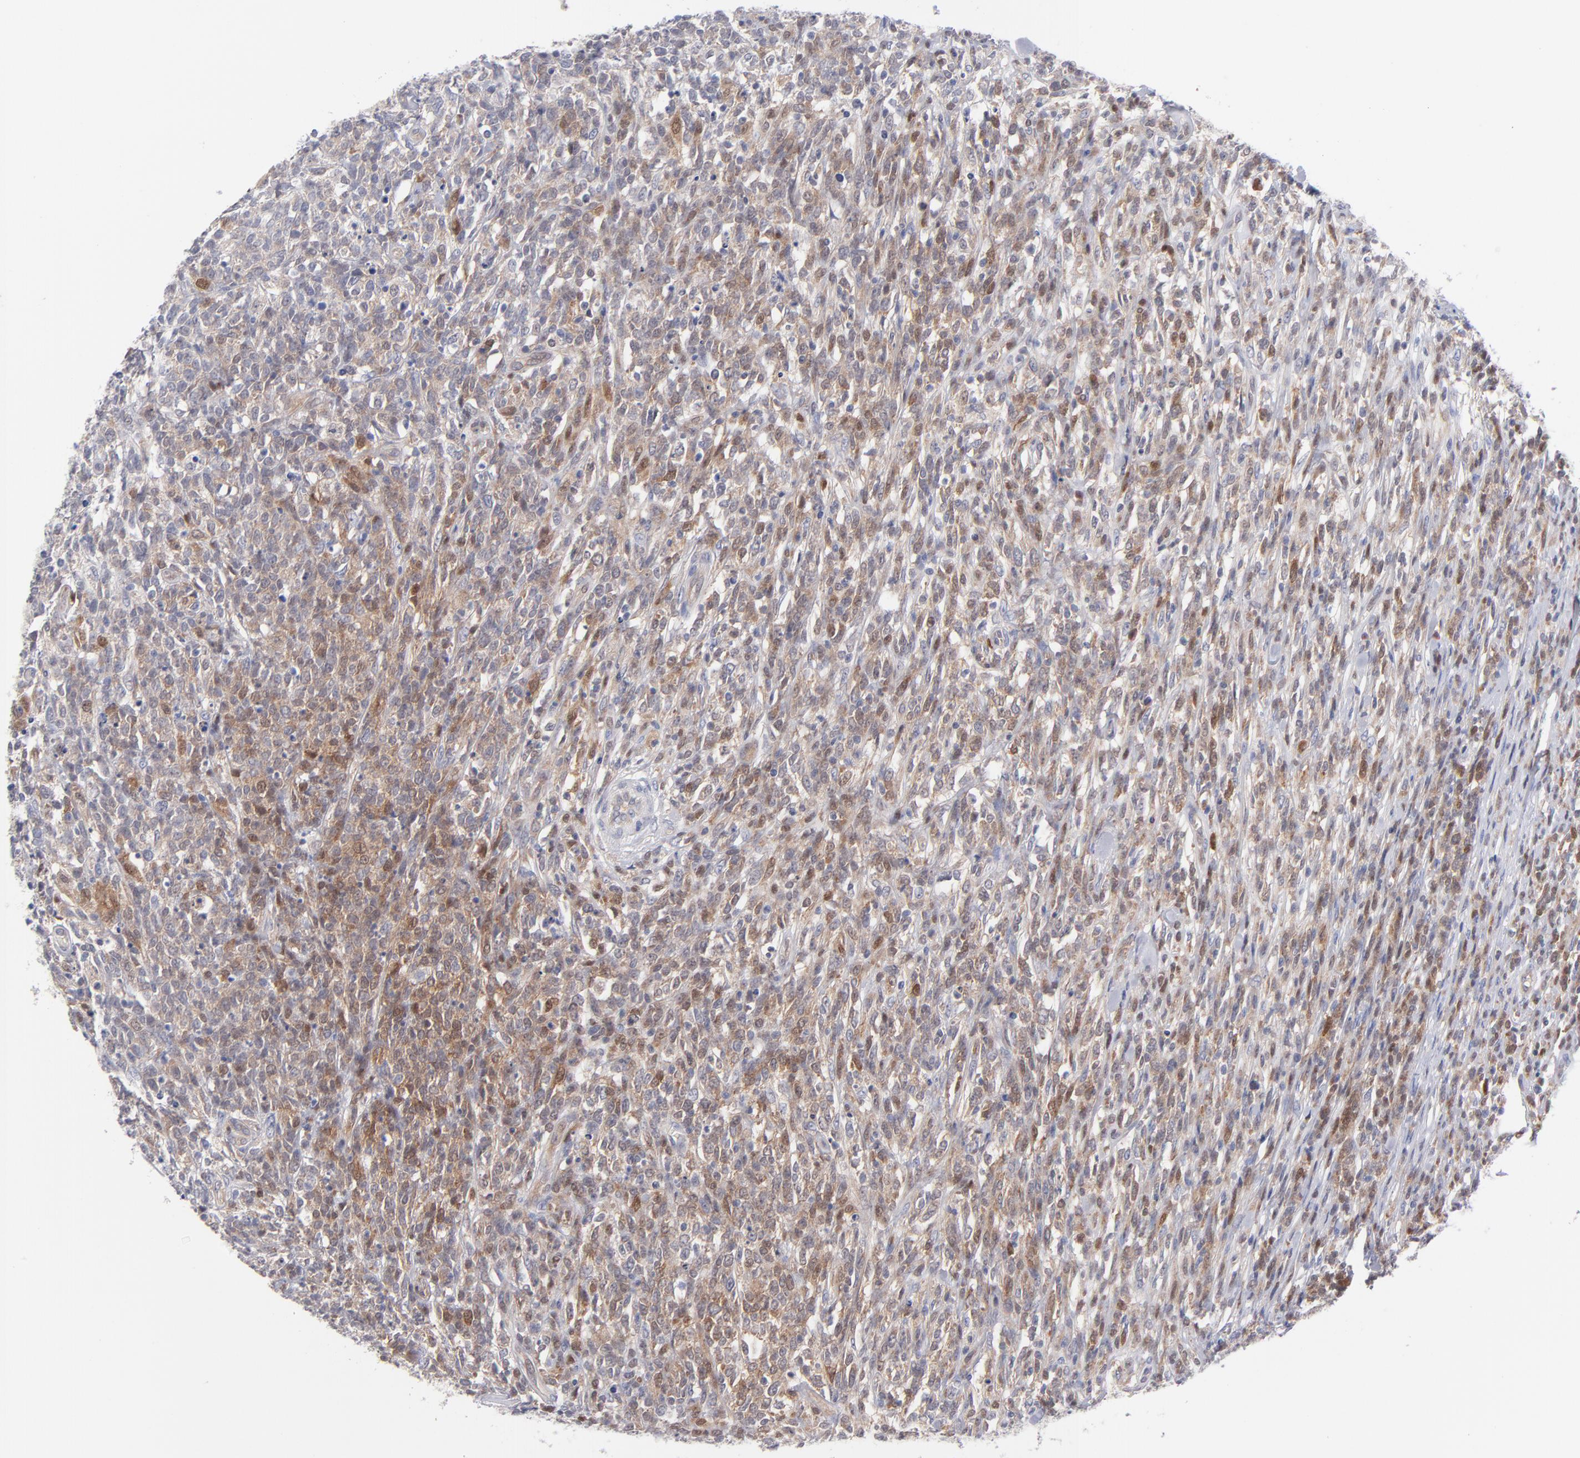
{"staining": {"intensity": "moderate", "quantity": ">75%", "location": "cytoplasmic/membranous,nuclear"}, "tissue": "lymphoma", "cell_type": "Tumor cells", "image_type": "cancer", "snomed": [{"axis": "morphology", "description": "Malignant lymphoma, non-Hodgkin's type, High grade"}, {"axis": "topography", "description": "Lymph node"}], "caption": "Lymphoma stained with a protein marker demonstrates moderate staining in tumor cells.", "gene": "BID", "patient": {"sex": "female", "age": 73}}